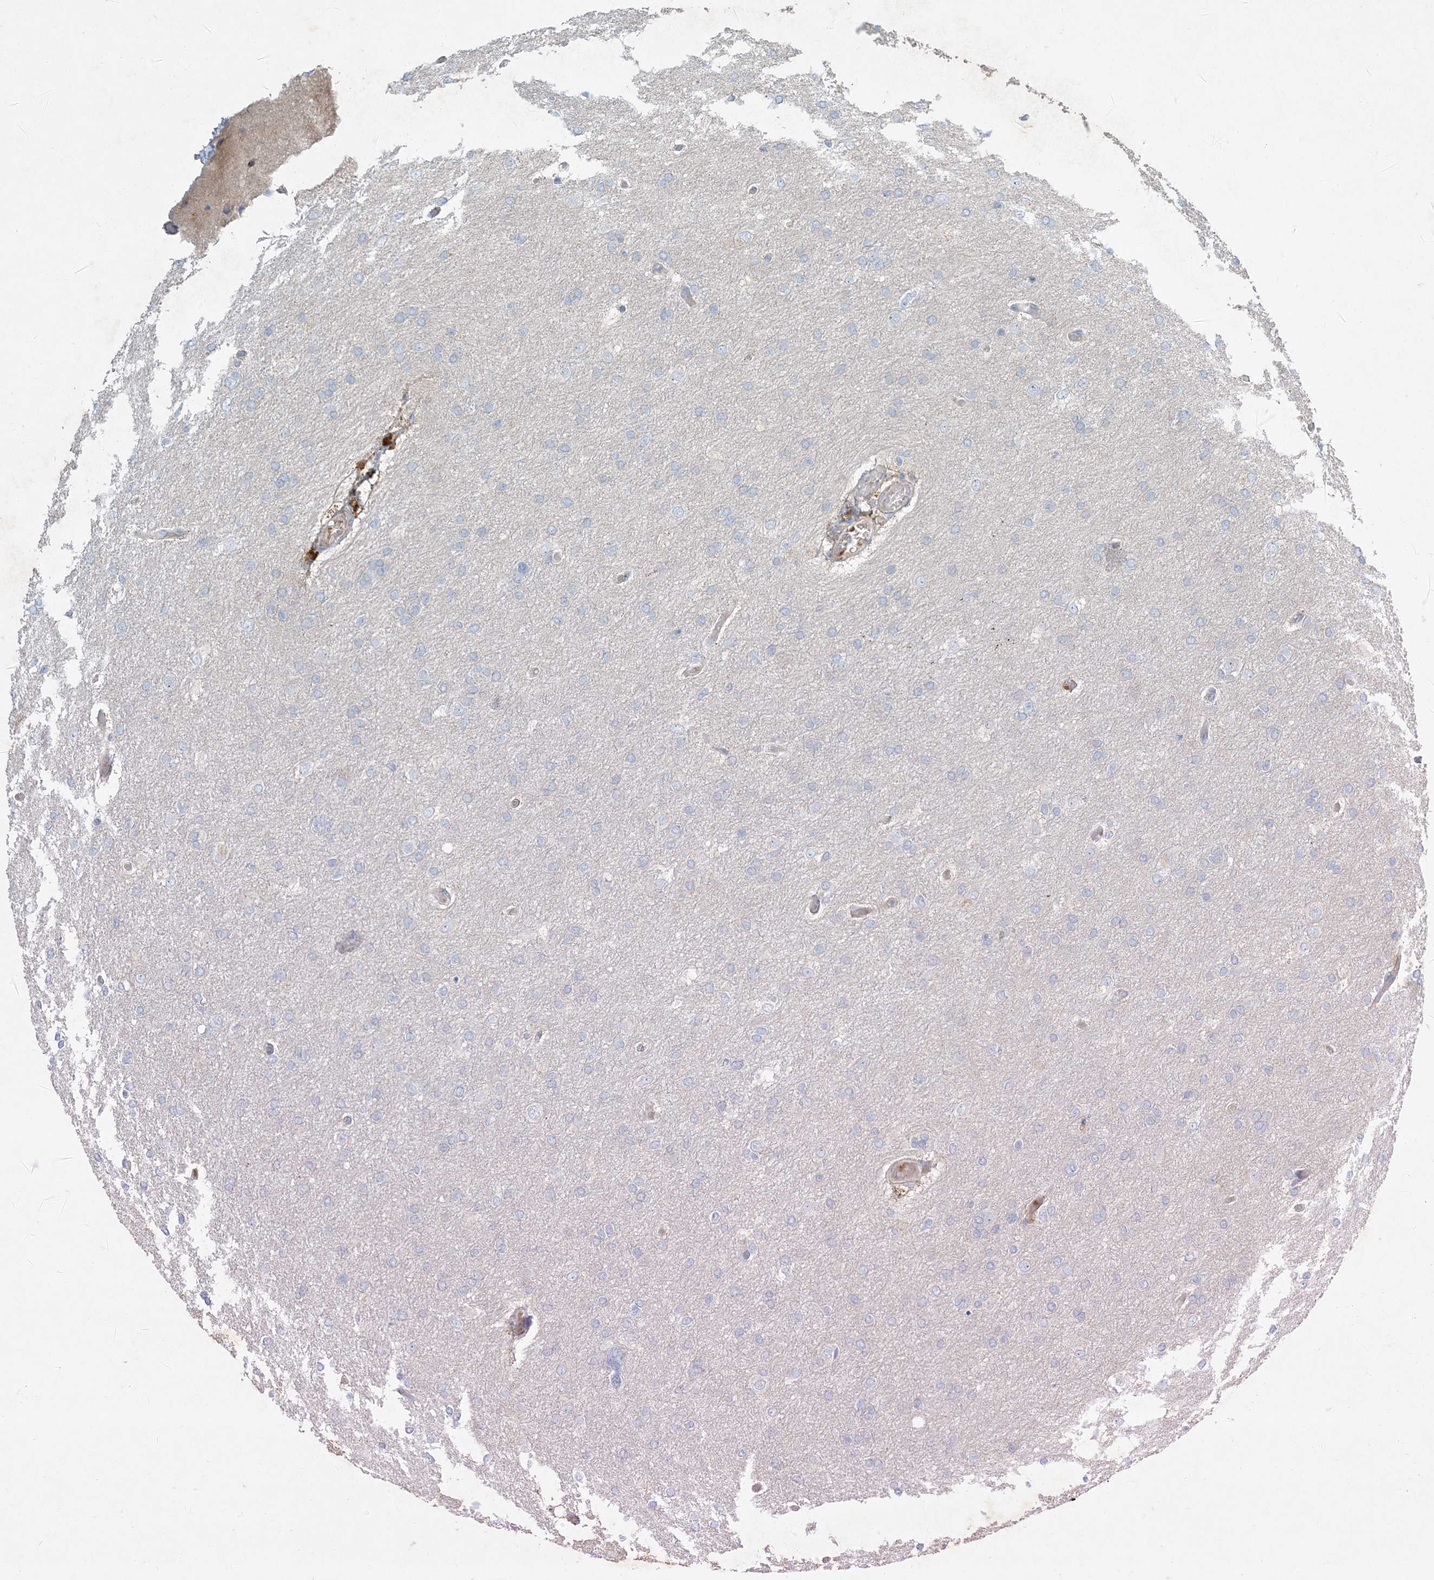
{"staining": {"intensity": "negative", "quantity": "none", "location": "none"}, "tissue": "glioma", "cell_type": "Tumor cells", "image_type": "cancer", "snomed": [{"axis": "morphology", "description": "Glioma, malignant, High grade"}, {"axis": "topography", "description": "Cerebral cortex"}], "caption": "Micrograph shows no protein positivity in tumor cells of glioma tissue.", "gene": "LTN1", "patient": {"sex": "female", "age": 36}}